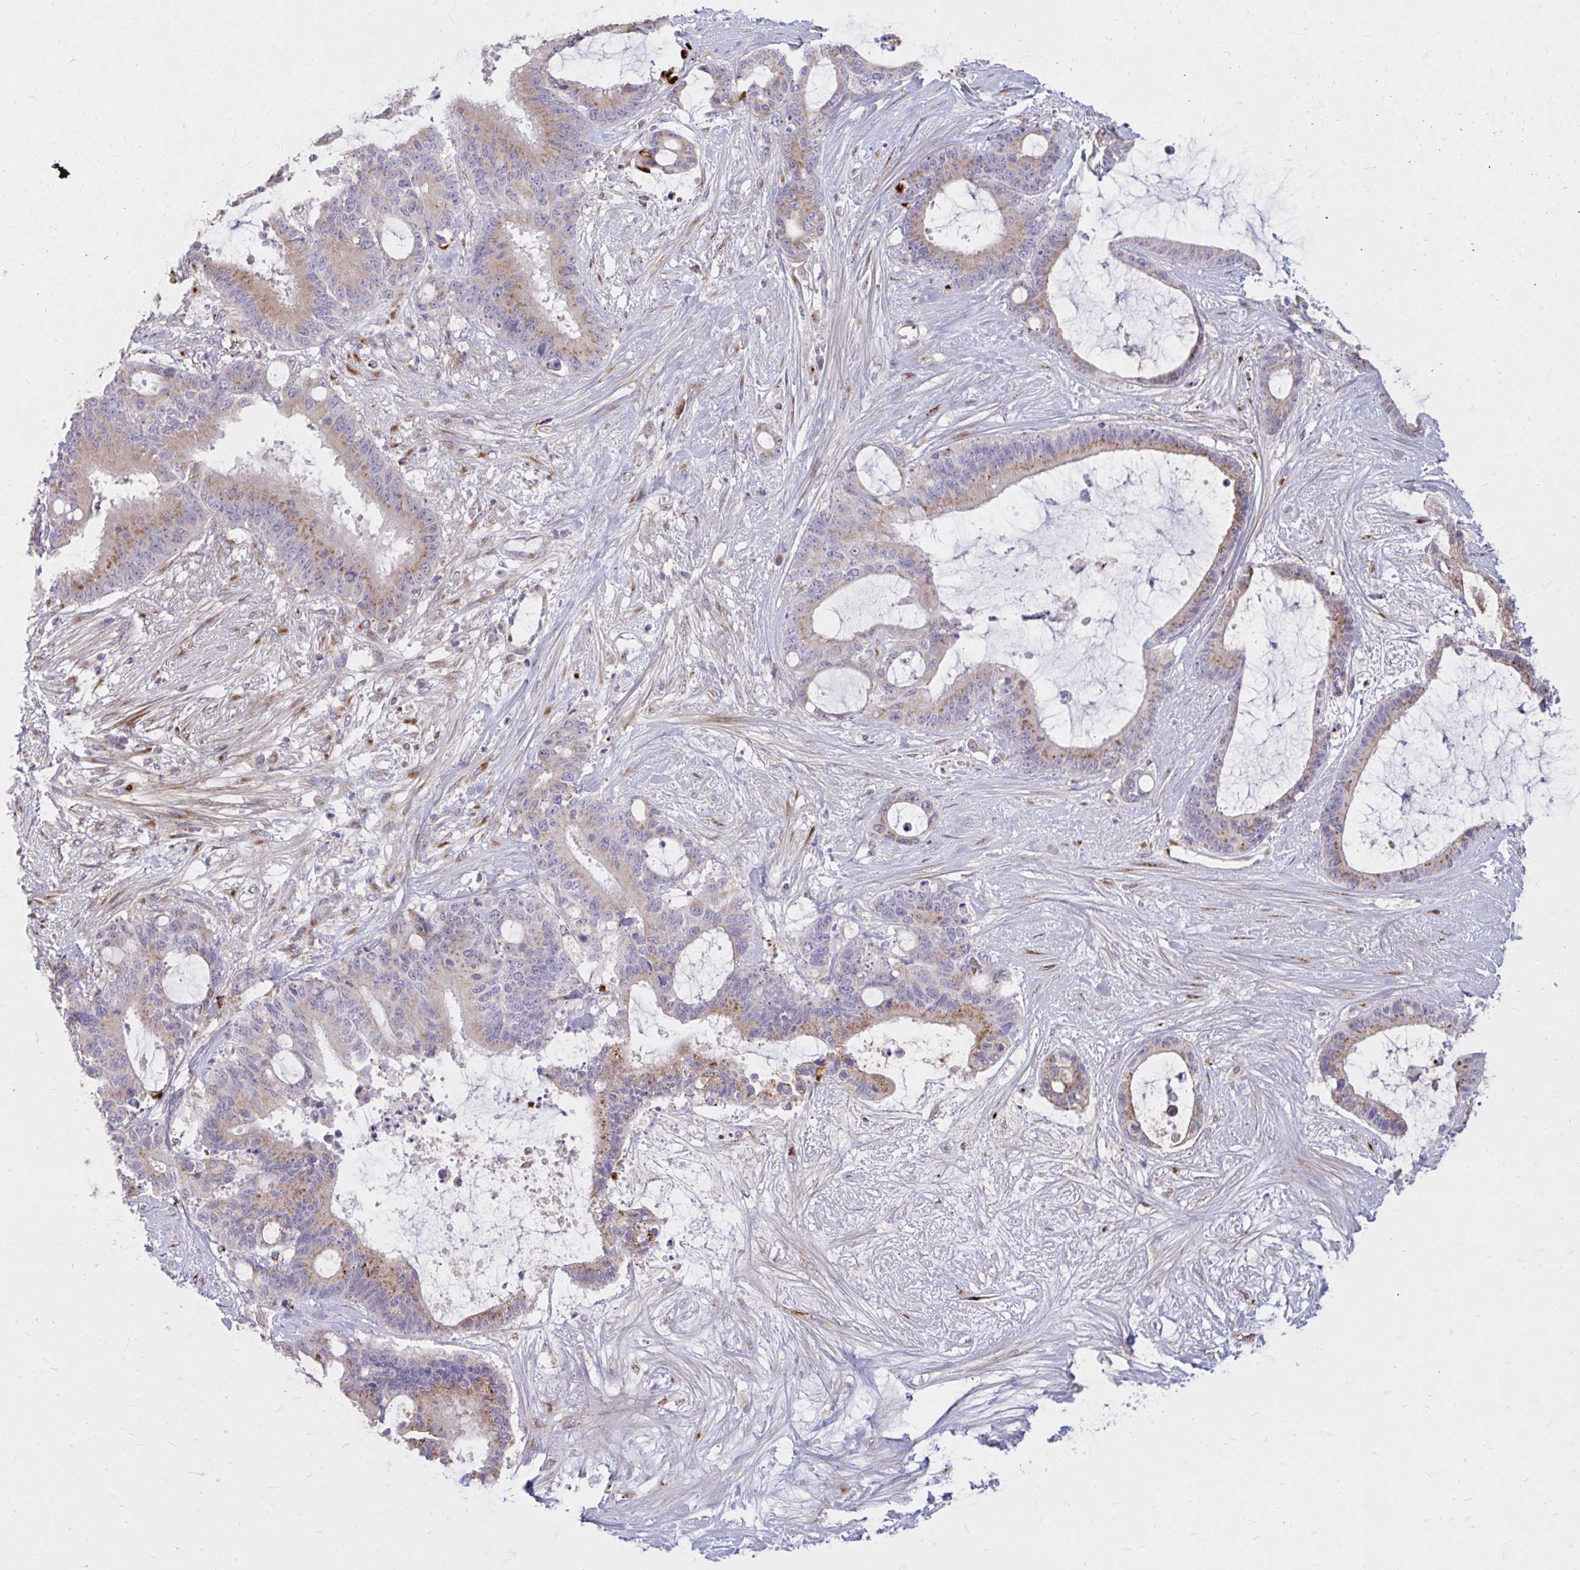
{"staining": {"intensity": "moderate", "quantity": ">75%", "location": "cytoplasmic/membranous"}, "tissue": "liver cancer", "cell_type": "Tumor cells", "image_type": "cancer", "snomed": [{"axis": "morphology", "description": "Normal tissue, NOS"}, {"axis": "morphology", "description": "Cholangiocarcinoma"}, {"axis": "topography", "description": "Liver"}, {"axis": "topography", "description": "Peripheral nerve tissue"}], "caption": "Moderate cytoplasmic/membranous positivity for a protein is present in approximately >75% of tumor cells of cholangiocarcinoma (liver) using IHC.", "gene": "RAB6B", "patient": {"sex": "female", "age": 73}}